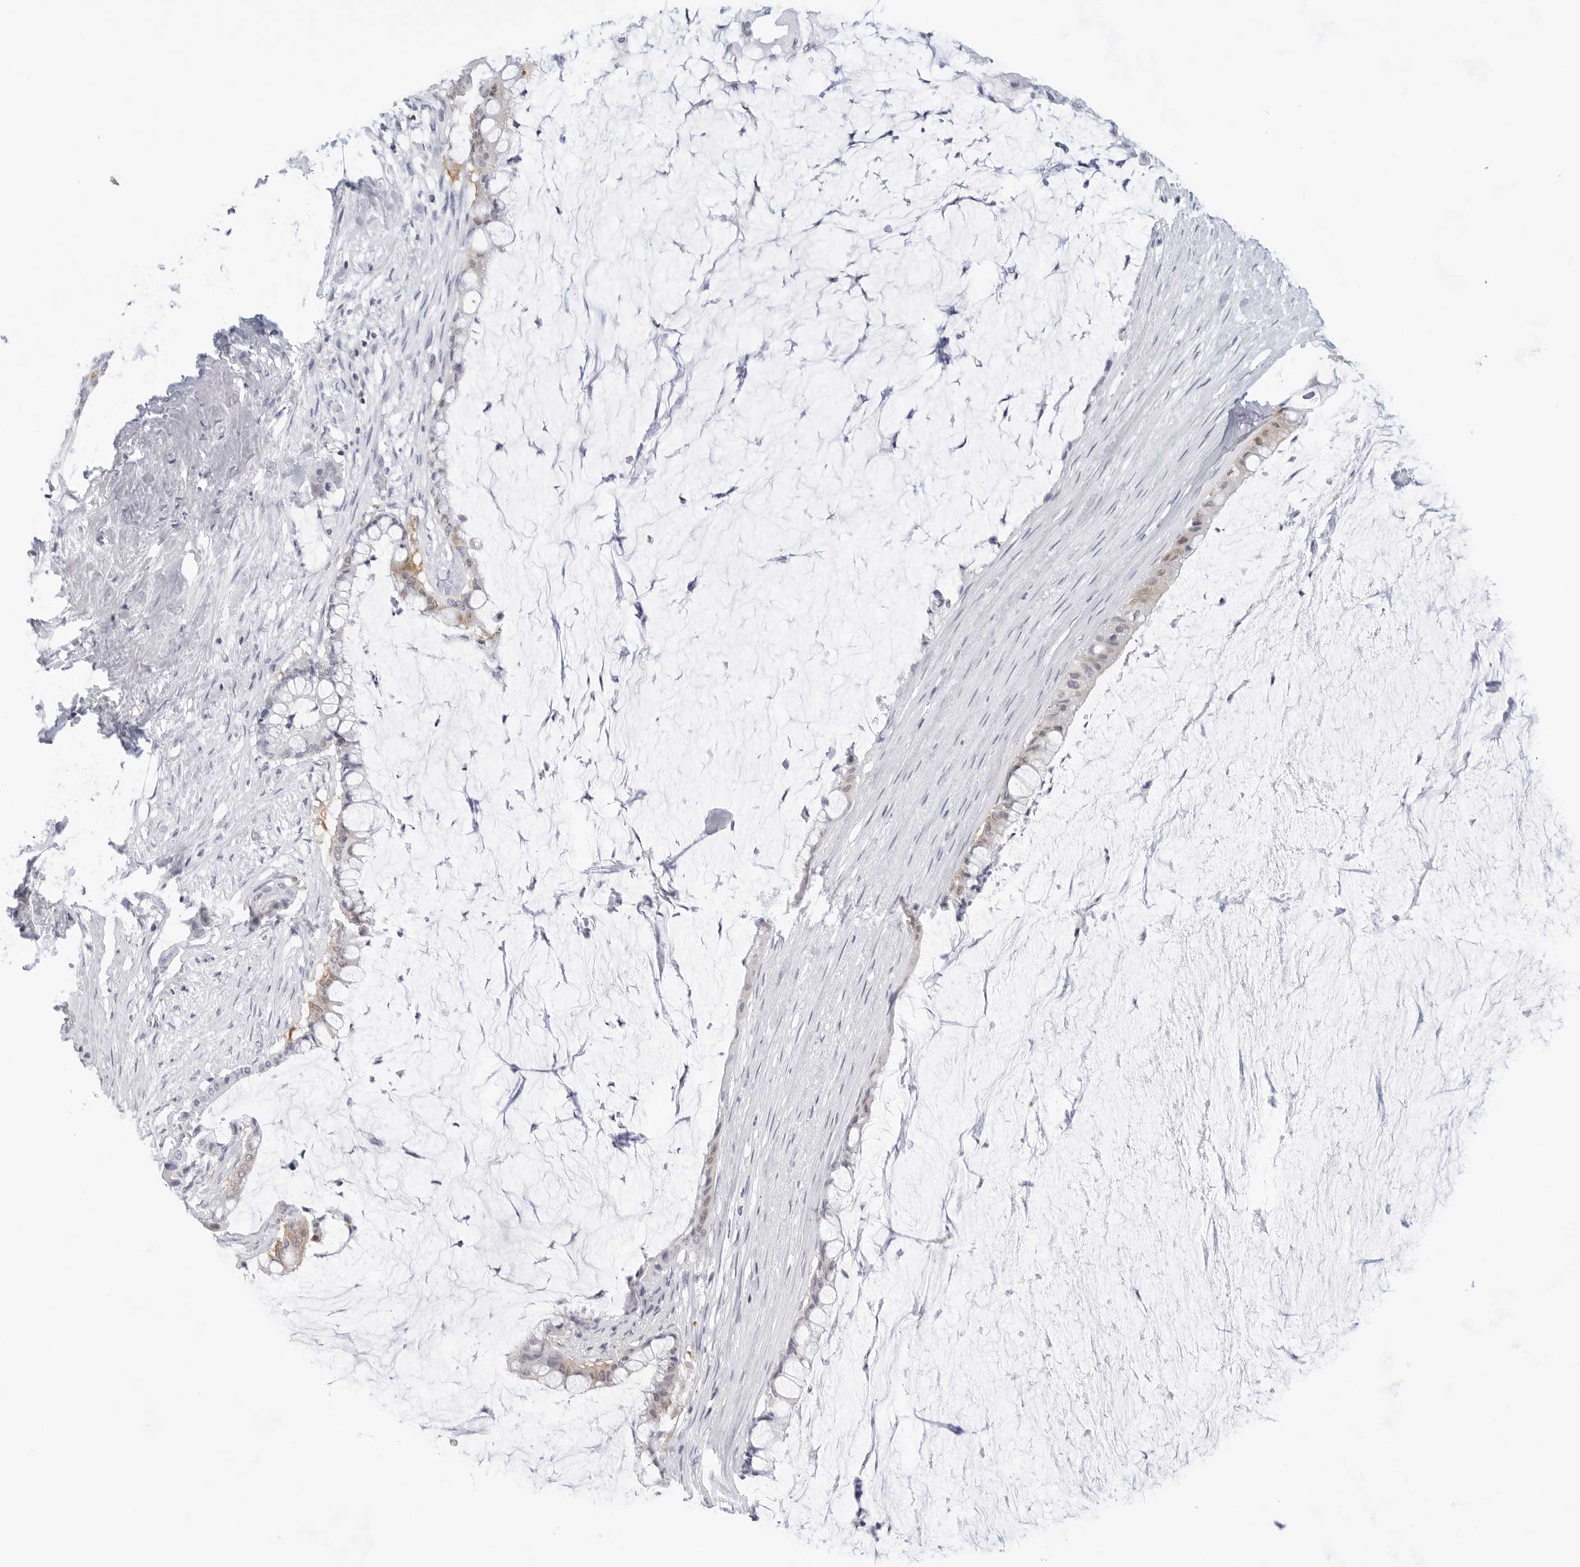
{"staining": {"intensity": "weak", "quantity": "<25%", "location": "cytoplasmic/membranous"}, "tissue": "pancreatic cancer", "cell_type": "Tumor cells", "image_type": "cancer", "snomed": [{"axis": "morphology", "description": "Adenocarcinoma, NOS"}, {"axis": "topography", "description": "Pancreas"}], "caption": "The immunohistochemistry (IHC) micrograph has no significant staining in tumor cells of pancreatic adenocarcinoma tissue.", "gene": "SLC9A3R1", "patient": {"sex": "male", "age": 41}}